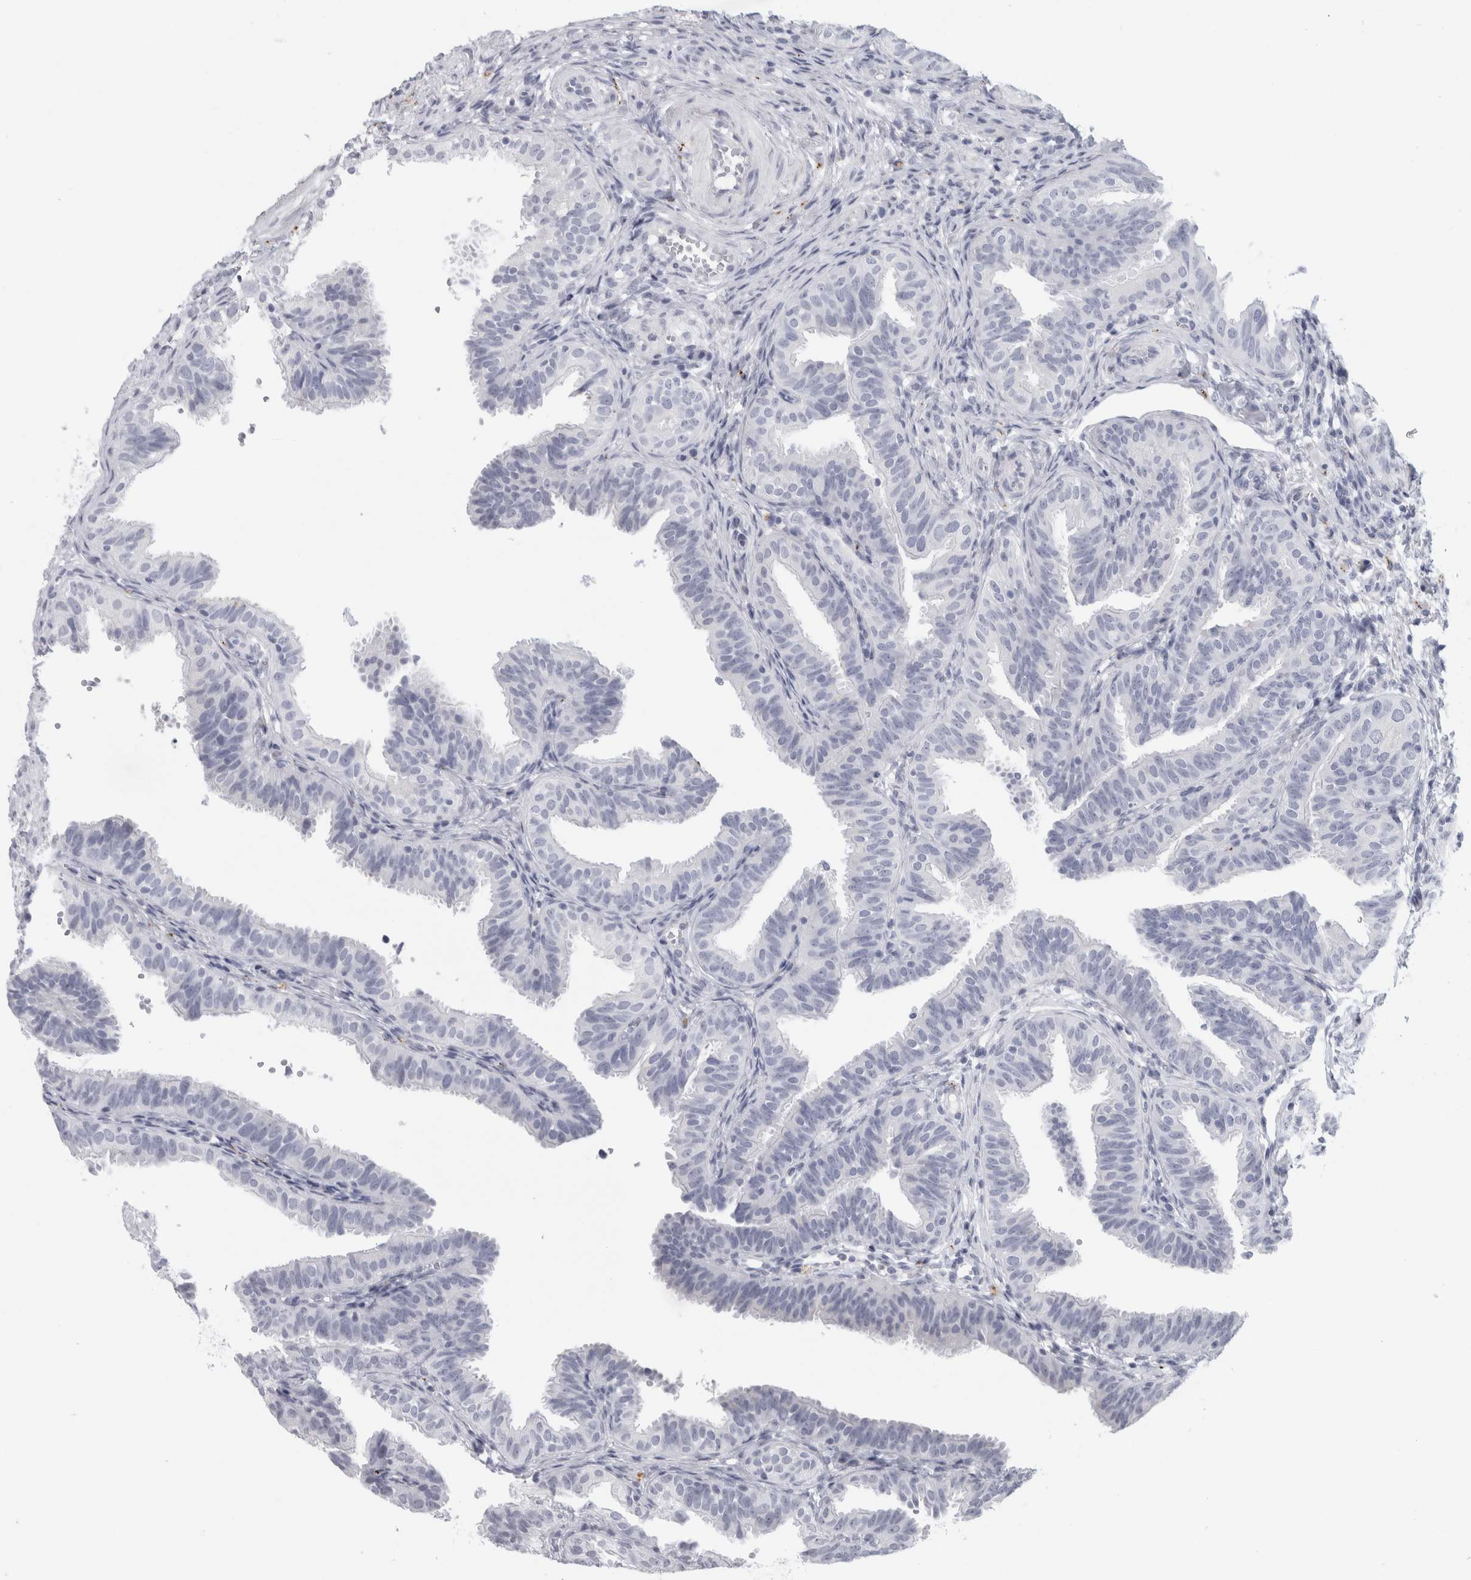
{"staining": {"intensity": "negative", "quantity": "none", "location": "none"}, "tissue": "fallopian tube", "cell_type": "Glandular cells", "image_type": "normal", "snomed": [{"axis": "morphology", "description": "Normal tissue, NOS"}, {"axis": "topography", "description": "Fallopian tube"}], "caption": "The IHC micrograph has no significant positivity in glandular cells of fallopian tube.", "gene": "CPE", "patient": {"sex": "female", "age": 35}}